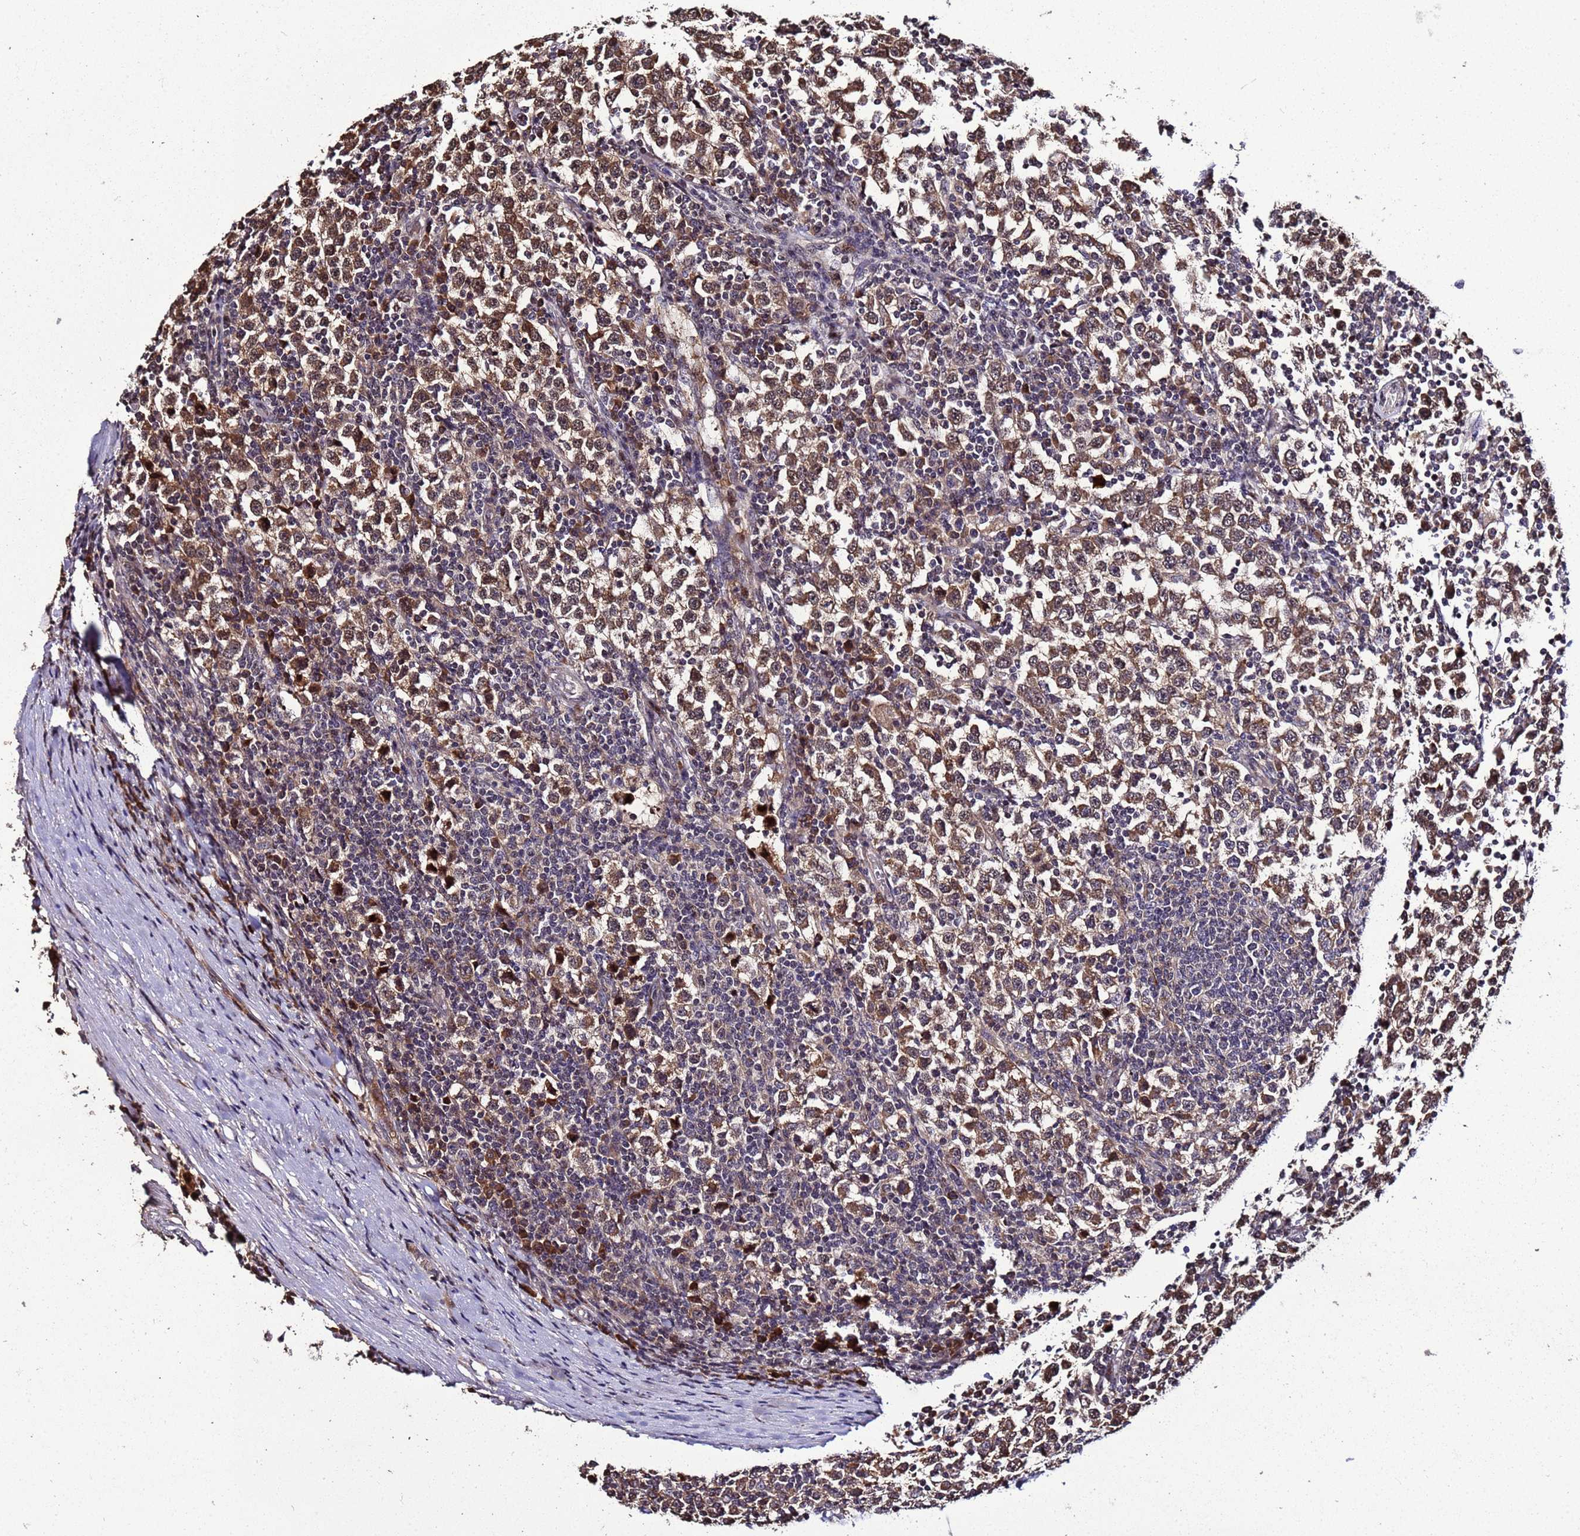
{"staining": {"intensity": "moderate", "quantity": ">75%", "location": "cytoplasmic/membranous,nuclear"}, "tissue": "testis cancer", "cell_type": "Tumor cells", "image_type": "cancer", "snomed": [{"axis": "morphology", "description": "Seminoma, NOS"}, {"axis": "topography", "description": "Testis"}], "caption": "A medium amount of moderate cytoplasmic/membranous and nuclear staining is appreciated in approximately >75% of tumor cells in seminoma (testis) tissue.", "gene": "WNK4", "patient": {"sex": "male", "age": 65}}